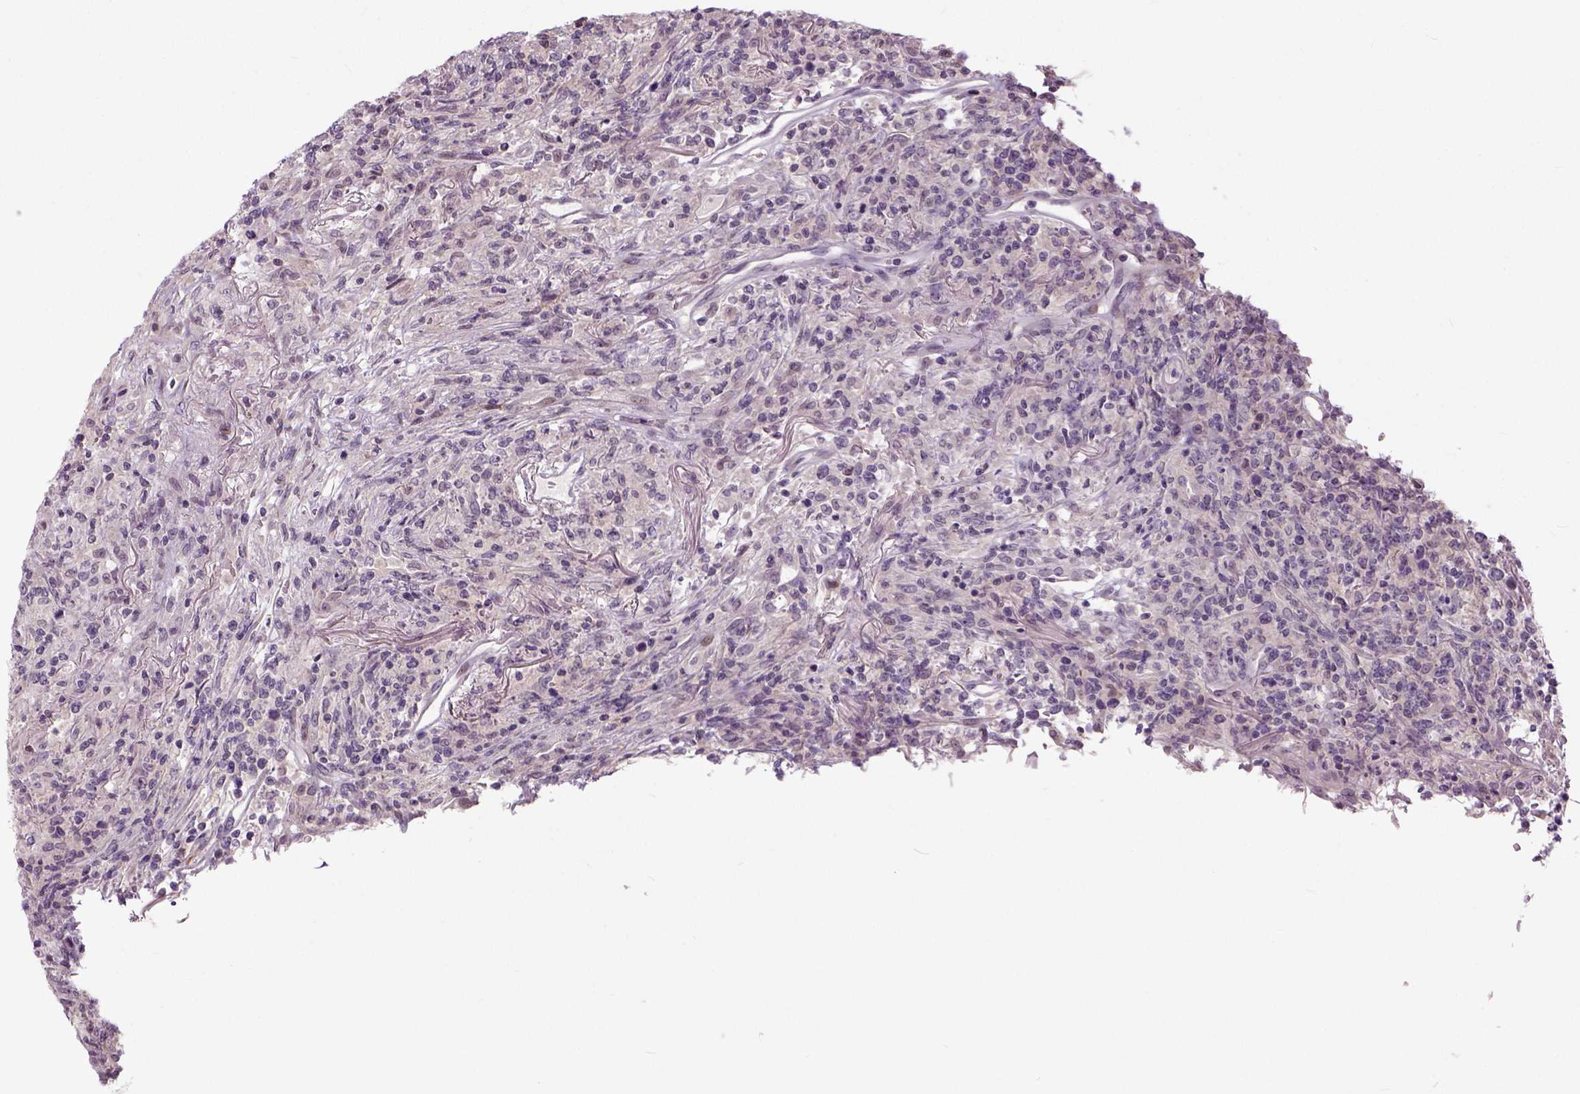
{"staining": {"intensity": "negative", "quantity": "none", "location": "none"}, "tissue": "lymphoma", "cell_type": "Tumor cells", "image_type": "cancer", "snomed": [{"axis": "morphology", "description": "Malignant lymphoma, non-Hodgkin's type, High grade"}, {"axis": "topography", "description": "Lung"}], "caption": "Immunohistochemical staining of human malignant lymphoma, non-Hodgkin's type (high-grade) displays no significant expression in tumor cells. (Stains: DAB immunohistochemistry with hematoxylin counter stain, Microscopy: brightfield microscopy at high magnification).", "gene": "NECAB1", "patient": {"sex": "male", "age": 79}}